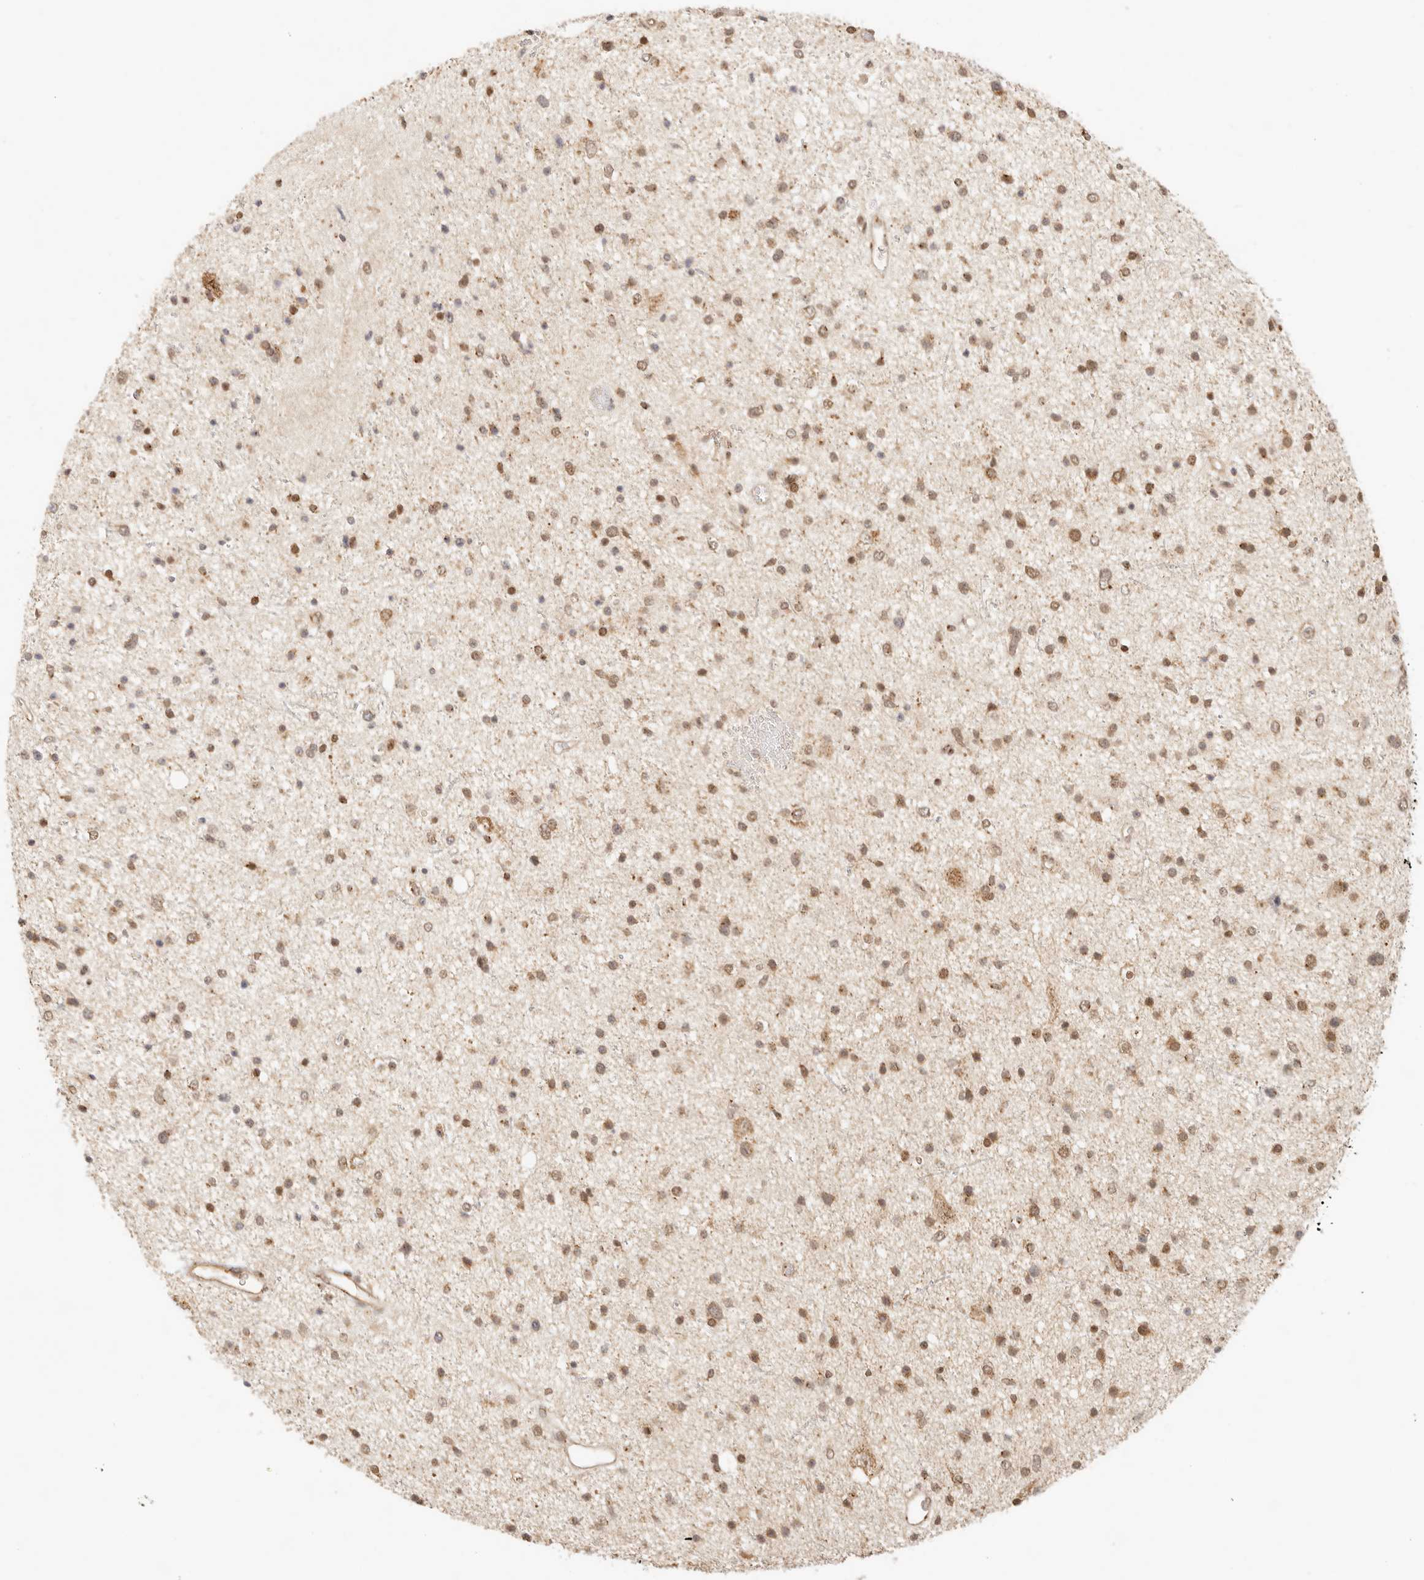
{"staining": {"intensity": "moderate", "quantity": ">75%", "location": "cytoplasmic/membranous,nuclear"}, "tissue": "glioma", "cell_type": "Tumor cells", "image_type": "cancer", "snomed": [{"axis": "morphology", "description": "Glioma, malignant, Low grade"}, {"axis": "topography", "description": "Brain"}], "caption": "DAB (3,3'-diaminobenzidine) immunohistochemical staining of human malignant glioma (low-grade) exhibits moderate cytoplasmic/membranous and nuclear protein expression in about >75% of tumor cells.", "gene": "INTS11", "patient": {"sex": "female", "age": 37}}